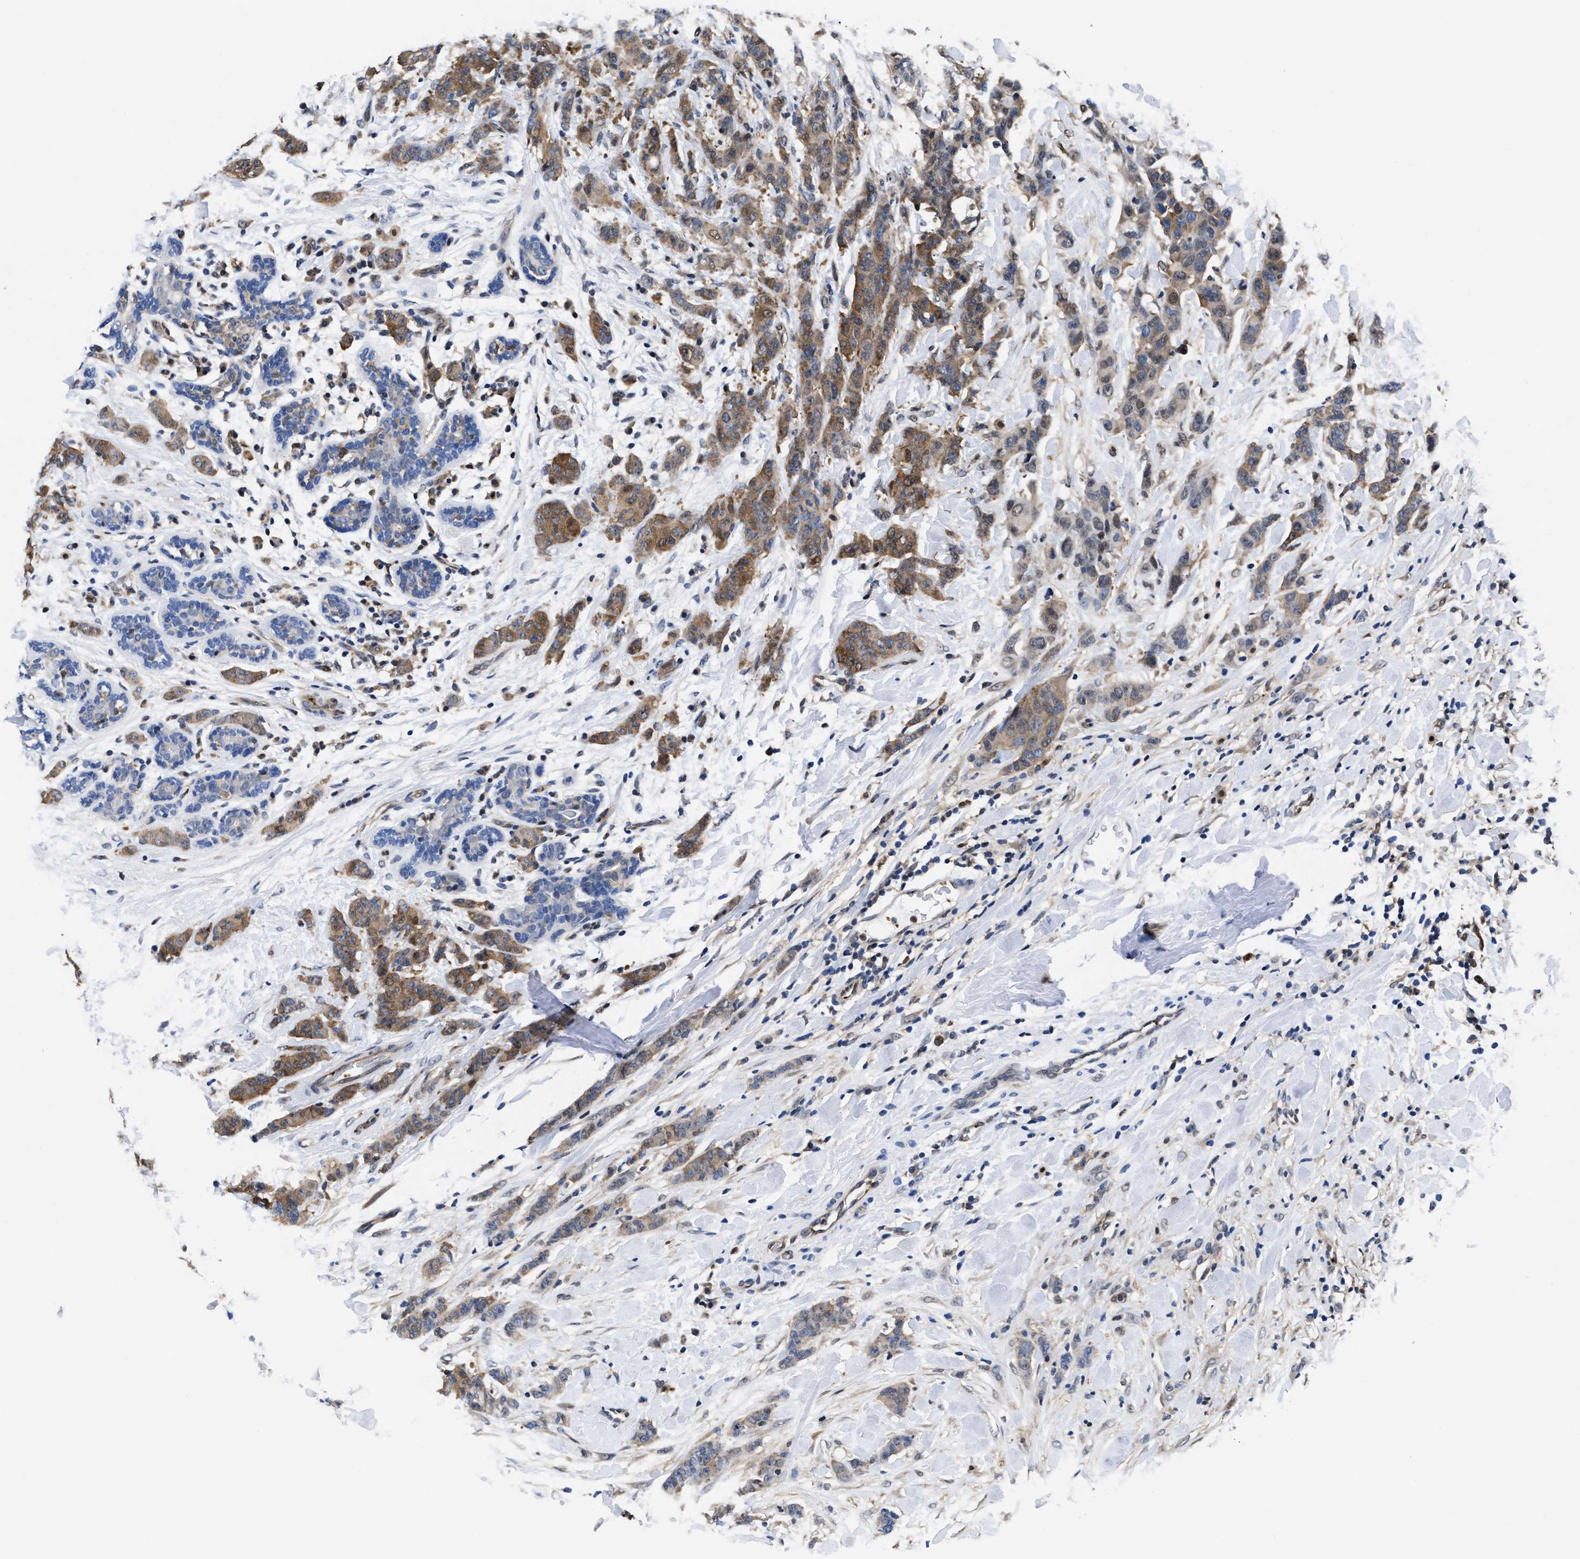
{"staining": {"intensity": "moderate", "quantity": ">75%", "location": "cytoplasmic/membranous"}, "tissue": "breast cancer", "cell_type": "Tumor cells", "image_type": "cancer", "snomed": [{"axis": "morphology", "description": "Normal tissue, NOS"}, {"axis": "morphology", "description": "Duct carcinoma"}, {"axis": "topography", "description": "Breast"}], "caption": "The immunohistochemical stain labels moderate cytoplasmic/membranous staining in tumor cells of infiltrating ductal carcinoma (breast) tissue. Ihc stains the protein in brown and the nuclei are stained blue.", "gene": "ACLY", "patient": {"sex": "female", "age": 40}}